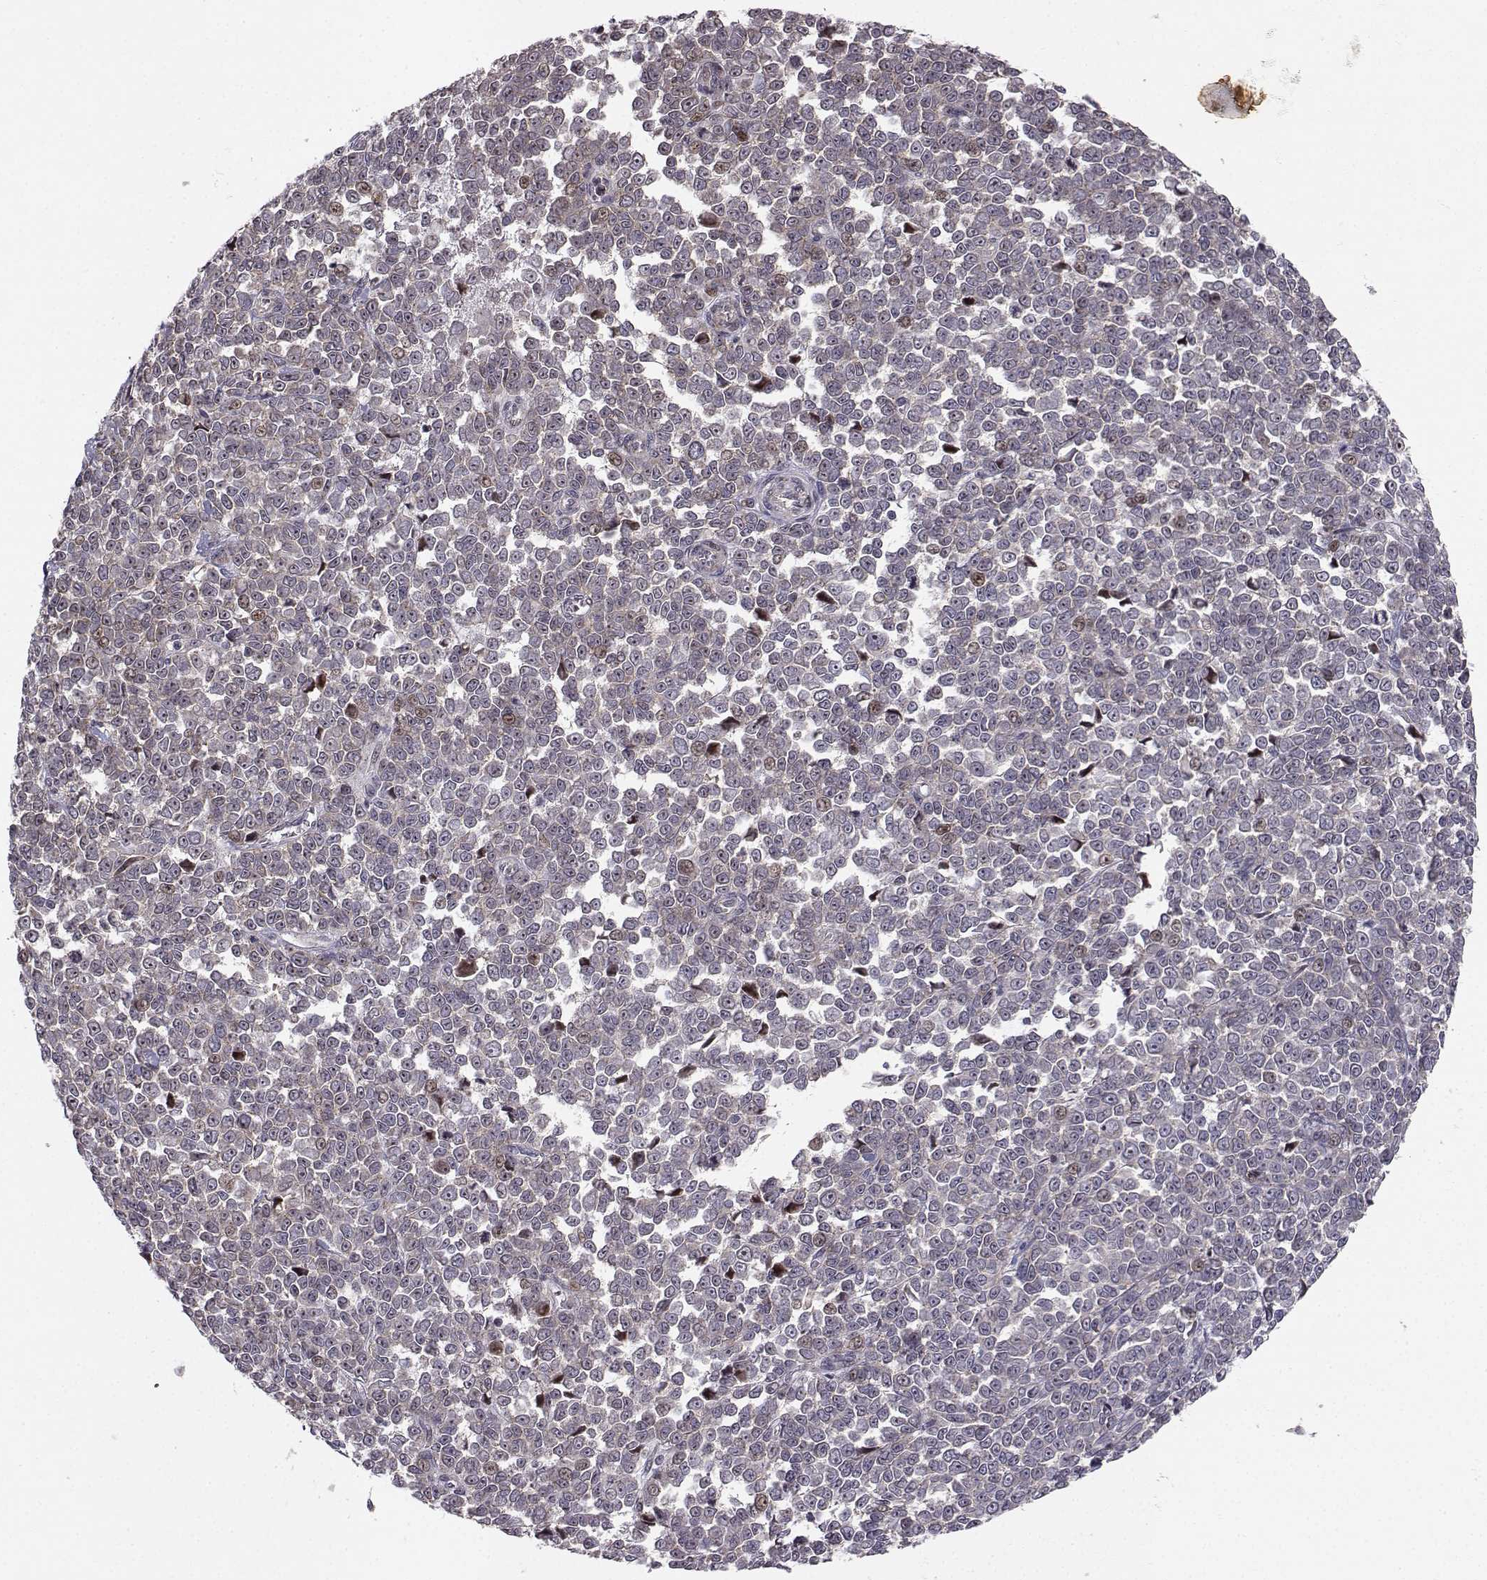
{"staining": {"intensity": "moderate", "quantity": "<25%", "location": "nuclear"}, "tissue": "melanoma", "cell_type": "Tumor cells", "image_type": "cancer", "snomed": [{"axis": "morphology", "description": "Malignant melanoma, NOS"}, {"axis": "topography", "description": "Skin"}], "caption": "Immunohistochemical staining of malignant melanoma shows low levels of moderate nuclear expression in about <25% of tumor cells.", "gene": "APC", "patient": {"sex": "female", "age": 95}}